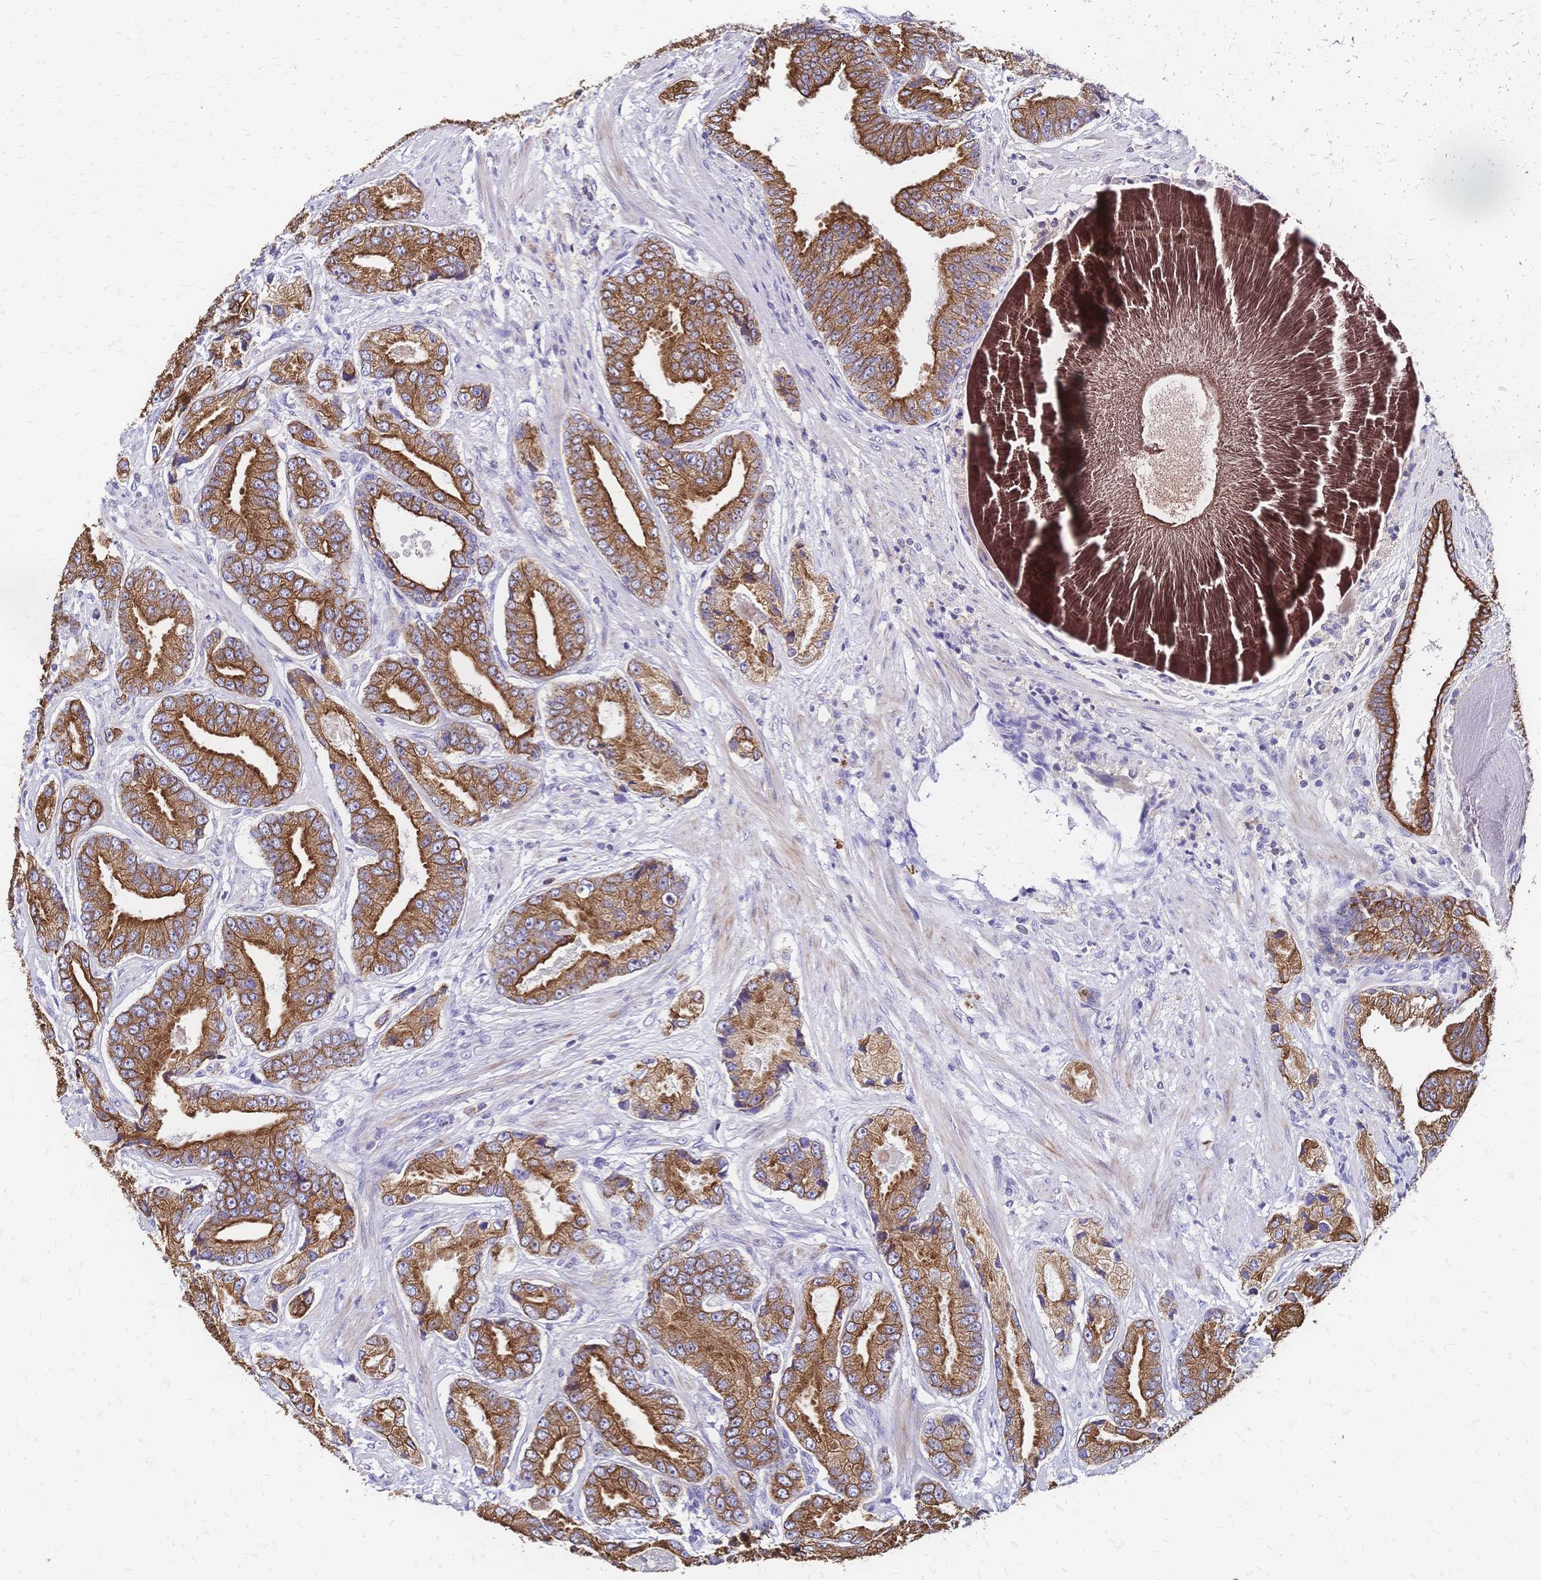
{"staining": {"intensity": "strong", "quantity": ">75%", "location": "cytoplasmic/membranous"}, "tissue": "prostate cancer", "cell_type": "Tumor cells", "image_type": "cancer", "snomed": [{"axis": "morphology", "description": "Adenocarcinoma, High grade"}, {"axis": "topography", "description": "Prostate and seminal vesicle, NOS"}], "caption": "Immunohistochemical staining of human prostate cancer (high-grade adenocarcinoma) exhibits strong cytoplasmic/membranous protein expression in about >75% of tumor cells. (IHC, brightfield microscopy, high magnification).", "gene": "DTNB", "patient": {"sex": "male", "age": 61}}